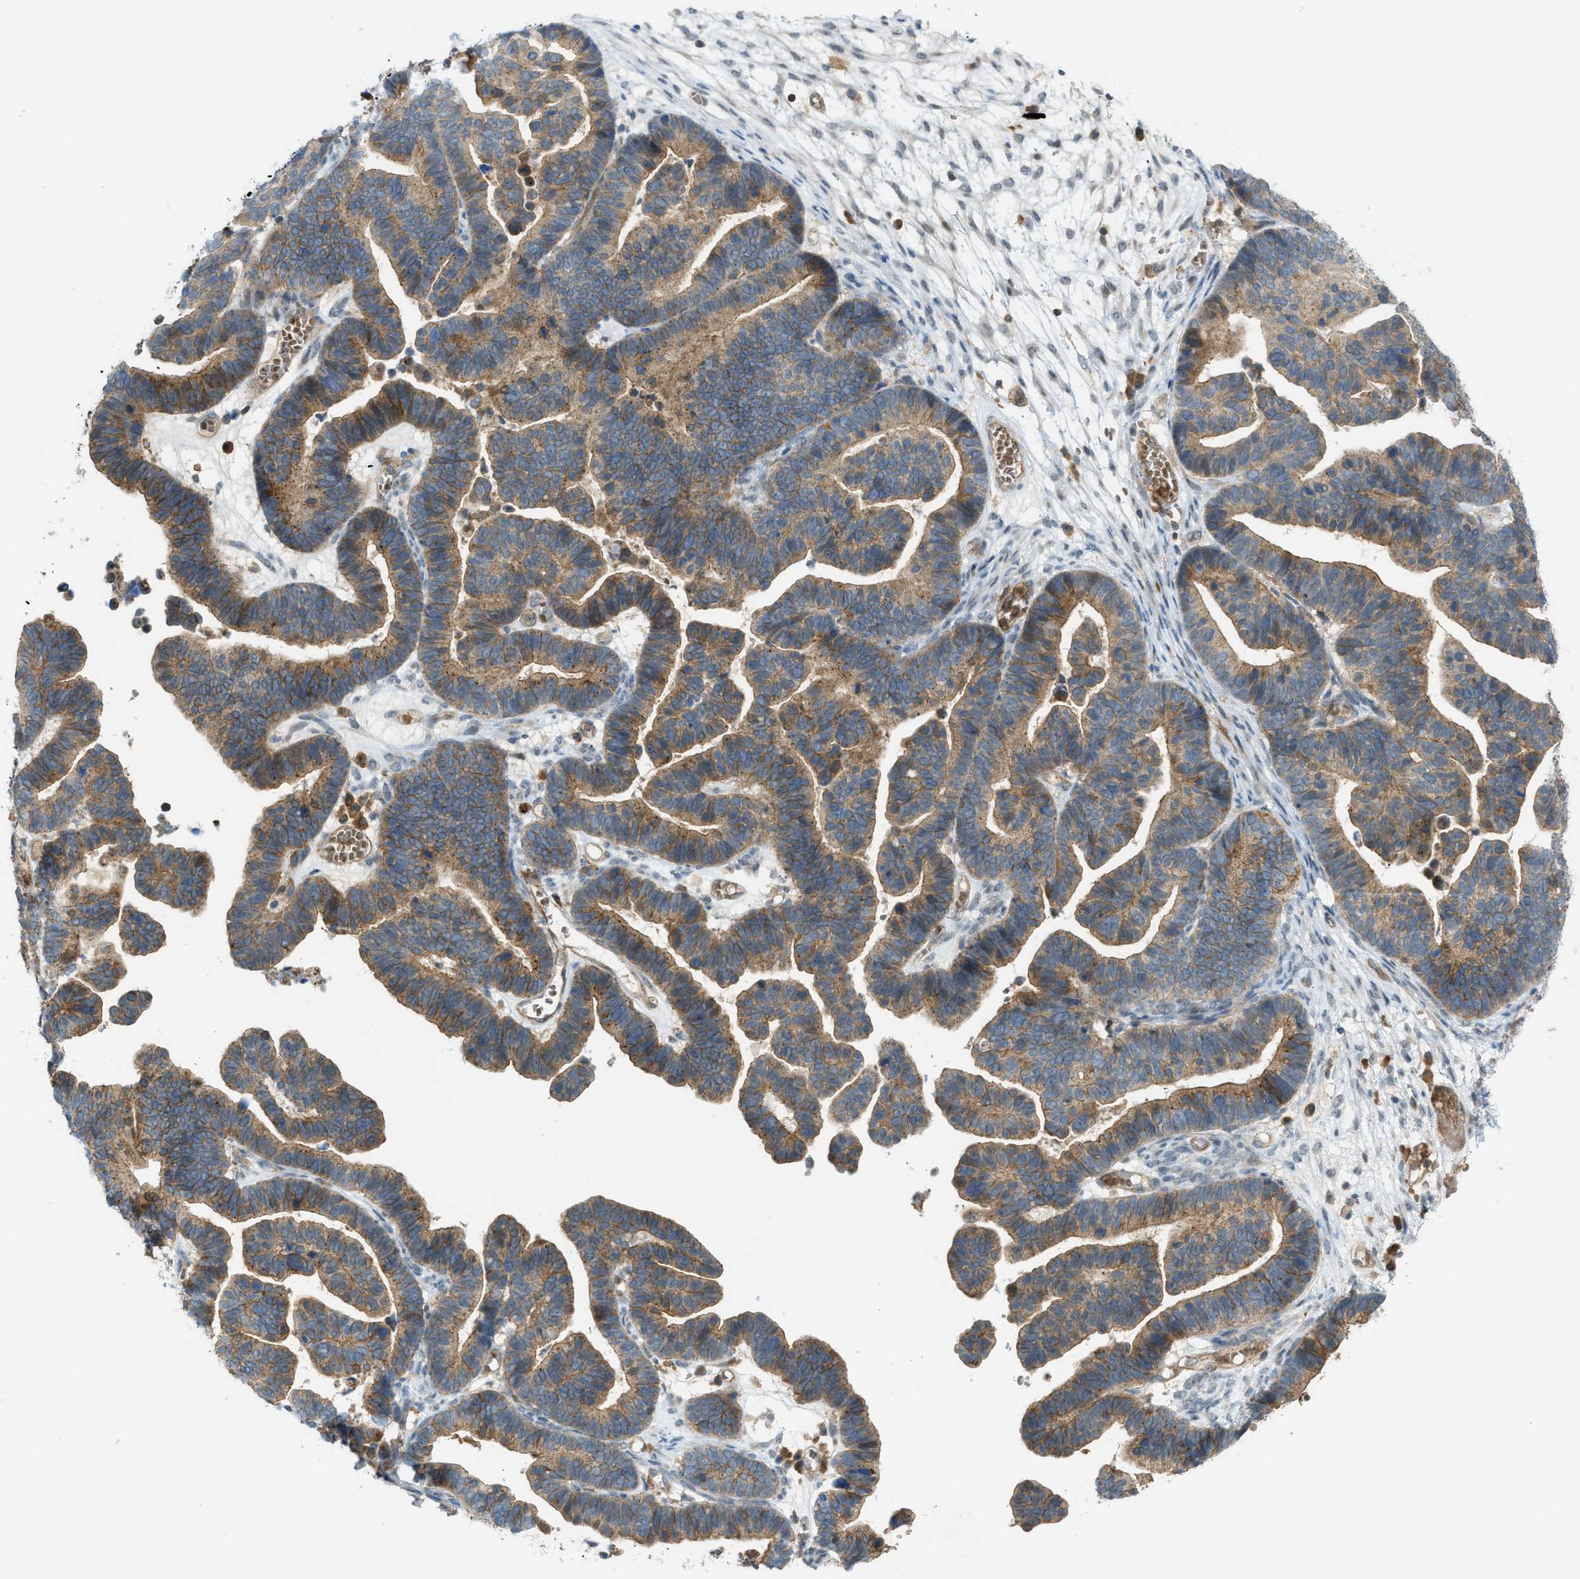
{"staining": {"intensity": "moderate", "quantity": ">75%", "location": "cytoplasmic/membranous"}, "tissue": "ovarian cancer", "cell_type": "Tumor cells", "image_type": "cancer", "snomed": [{"axis": "morphology", "description": "Cystadenocarcinoma, serous, NOS"}, {"axis": "topography", "description": "Ovary"}], "caption": "This is an image of IHC staining of ovarian serous cystadenocarcinoma, which shows moderate staining in the cytoplasmic/membranous of tumor cells.", "gene": "GRK6", "patient": {"sex": "female", "age": 56}}